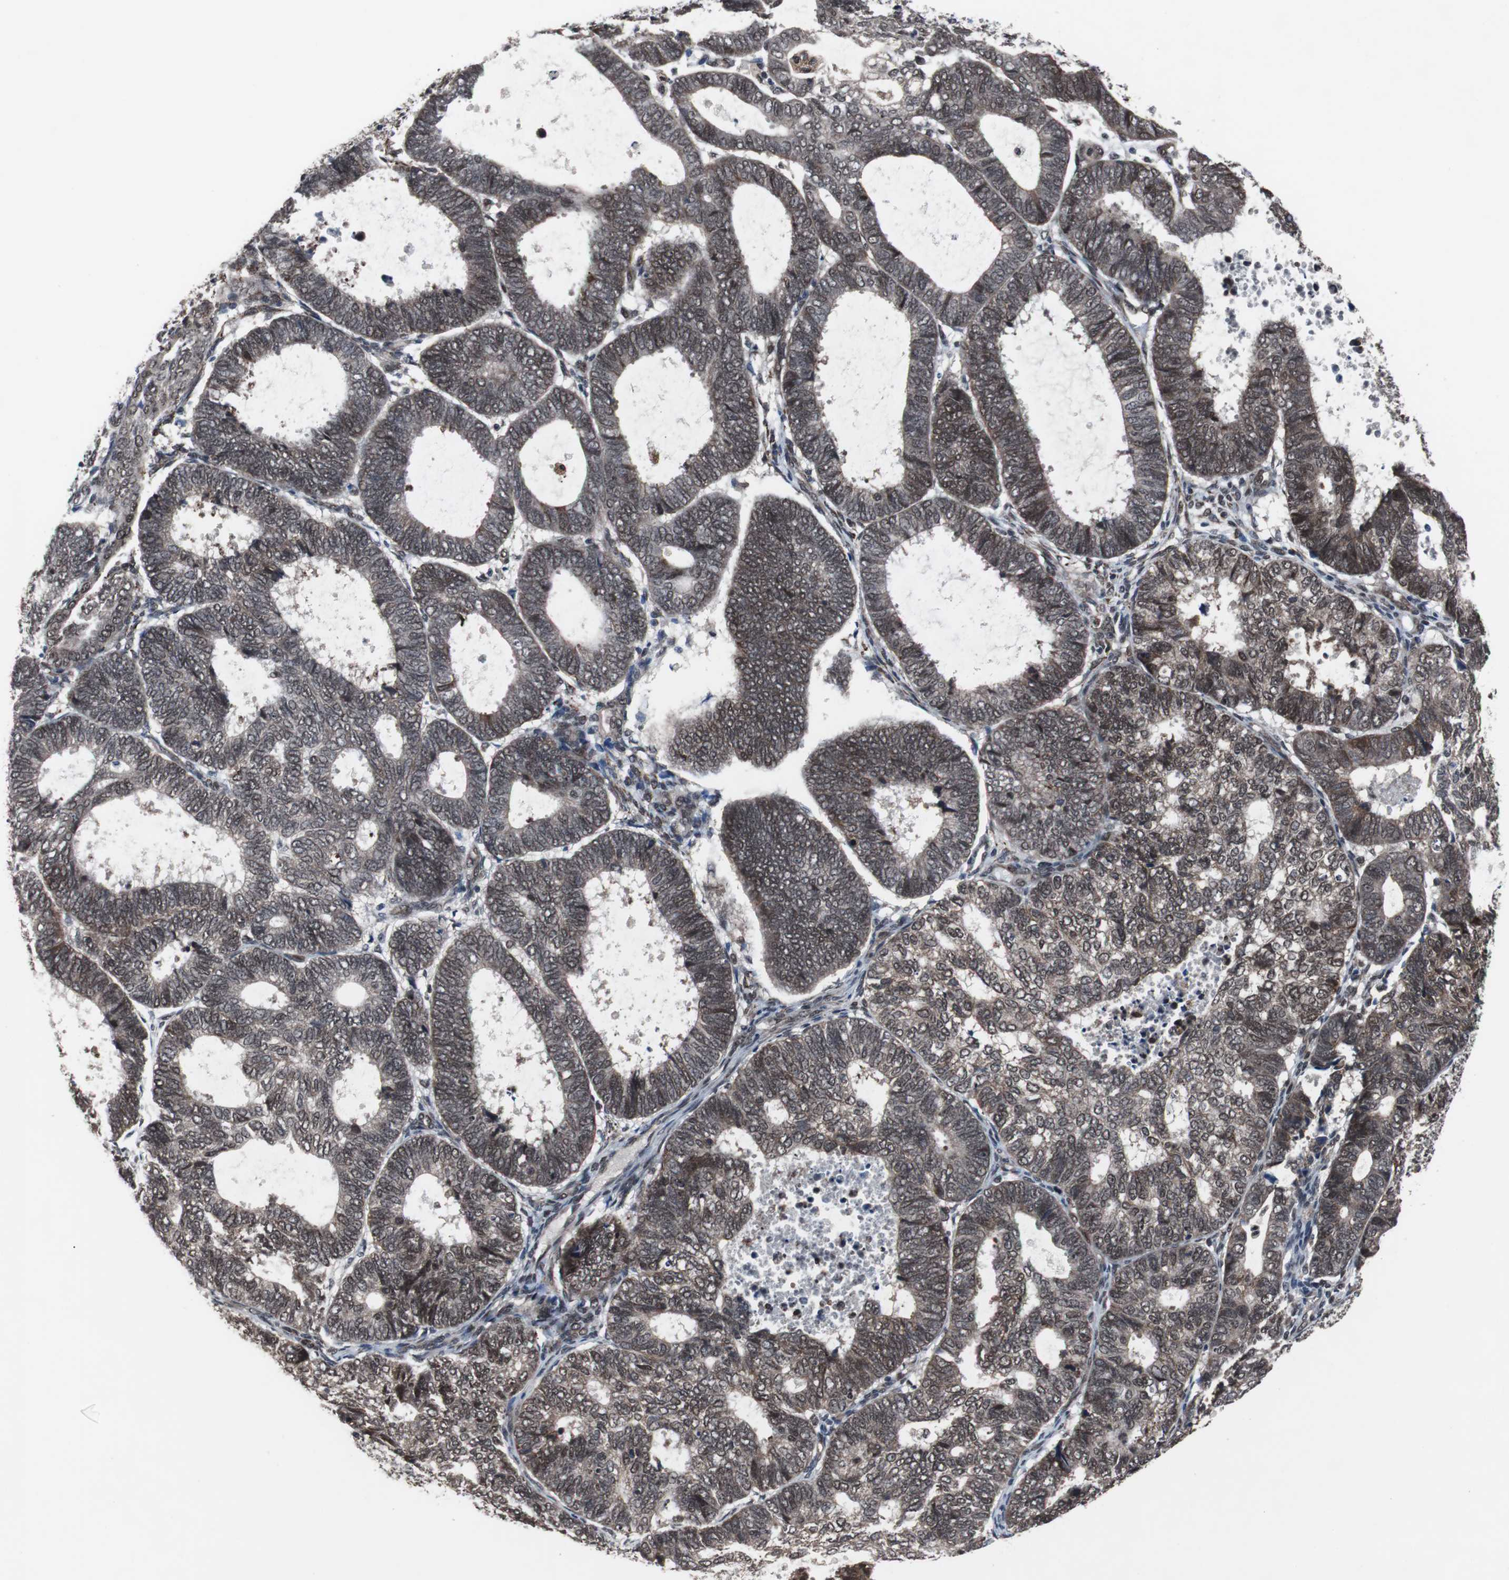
{"staining": {"intensity": "weak", "quantity": ">75%", "location": "cytoplasmic/membranous,nuclear"}, "tissue": "endometrial cancer", "cell_type": "Tumor cells", "image_type": "cancer", "snomed": [{"axis": "morphology", "description": "Adenocarcinoma, NOS"}, {"axis": "topography", "description": "Uterus"}], "caption": "Immunohistochemistry (IHC) (DAB (3,3'-diaminobenzidine)) staining of human endometrial cancer (adenocarcinoma) demonstrates weak cytoplasmic/membranous and nuclear protein staining in about >75% of tumor cells.", "gene": "GTF2F2", "patient": {"sex": "female", "age": 60}}